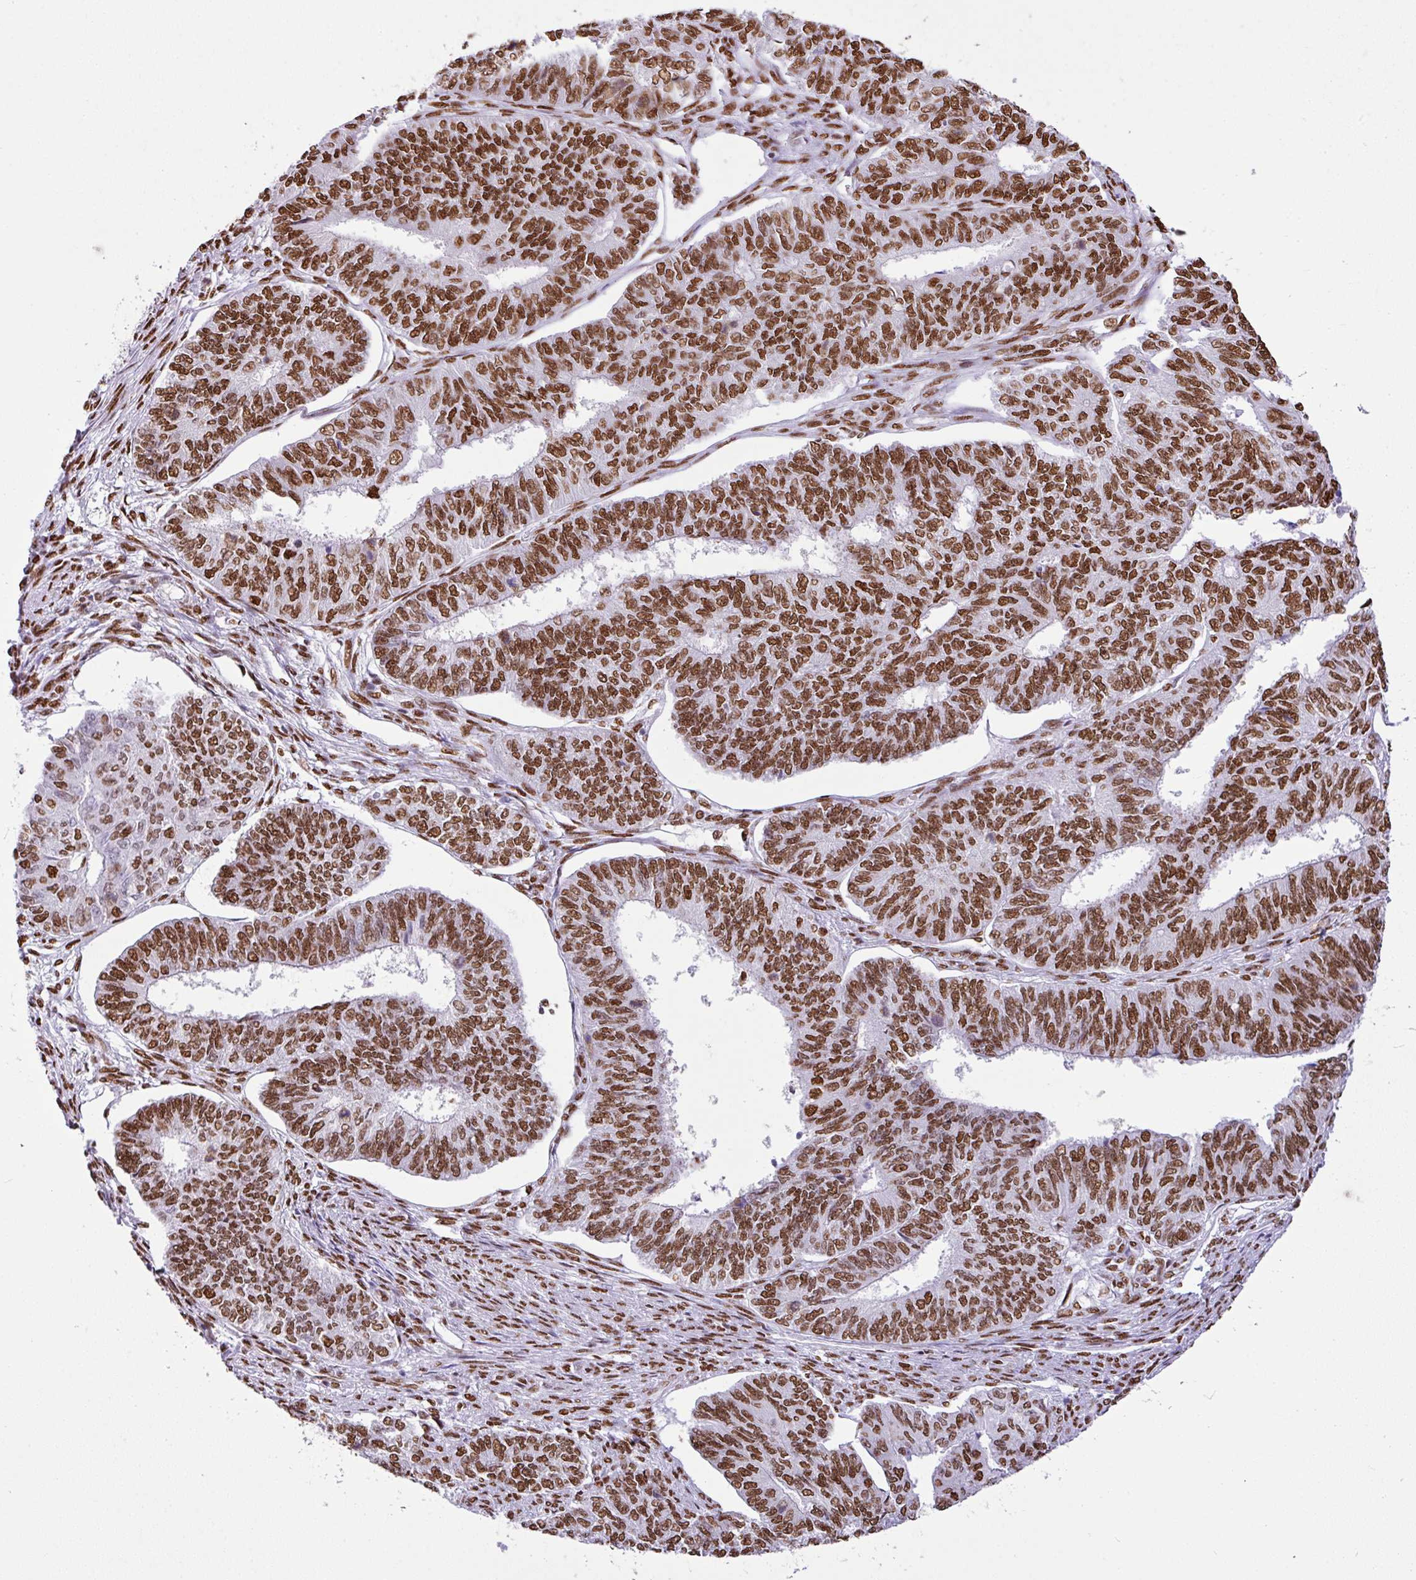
{"staining": {"intensity": "moderate", "quantity": ">75%", "location": "nuclear"}, "tissue": "endometrial cancer", "cell_type": "Tumor cells", "image_type": "cancer", "snomed": [{"axis": "morphology", "description": "Adenocarcinoma, NOS"}, {"axis": "topography", "description": "Endometrium"}], "caption": "A micrograph showing moderate nuclear expression in about >75% of tumor cells in endometrial cancer, as visualized by brown immunohistochemical staining.", "gene": "RARG", "patient": {"sex": "female", "age": 32}}